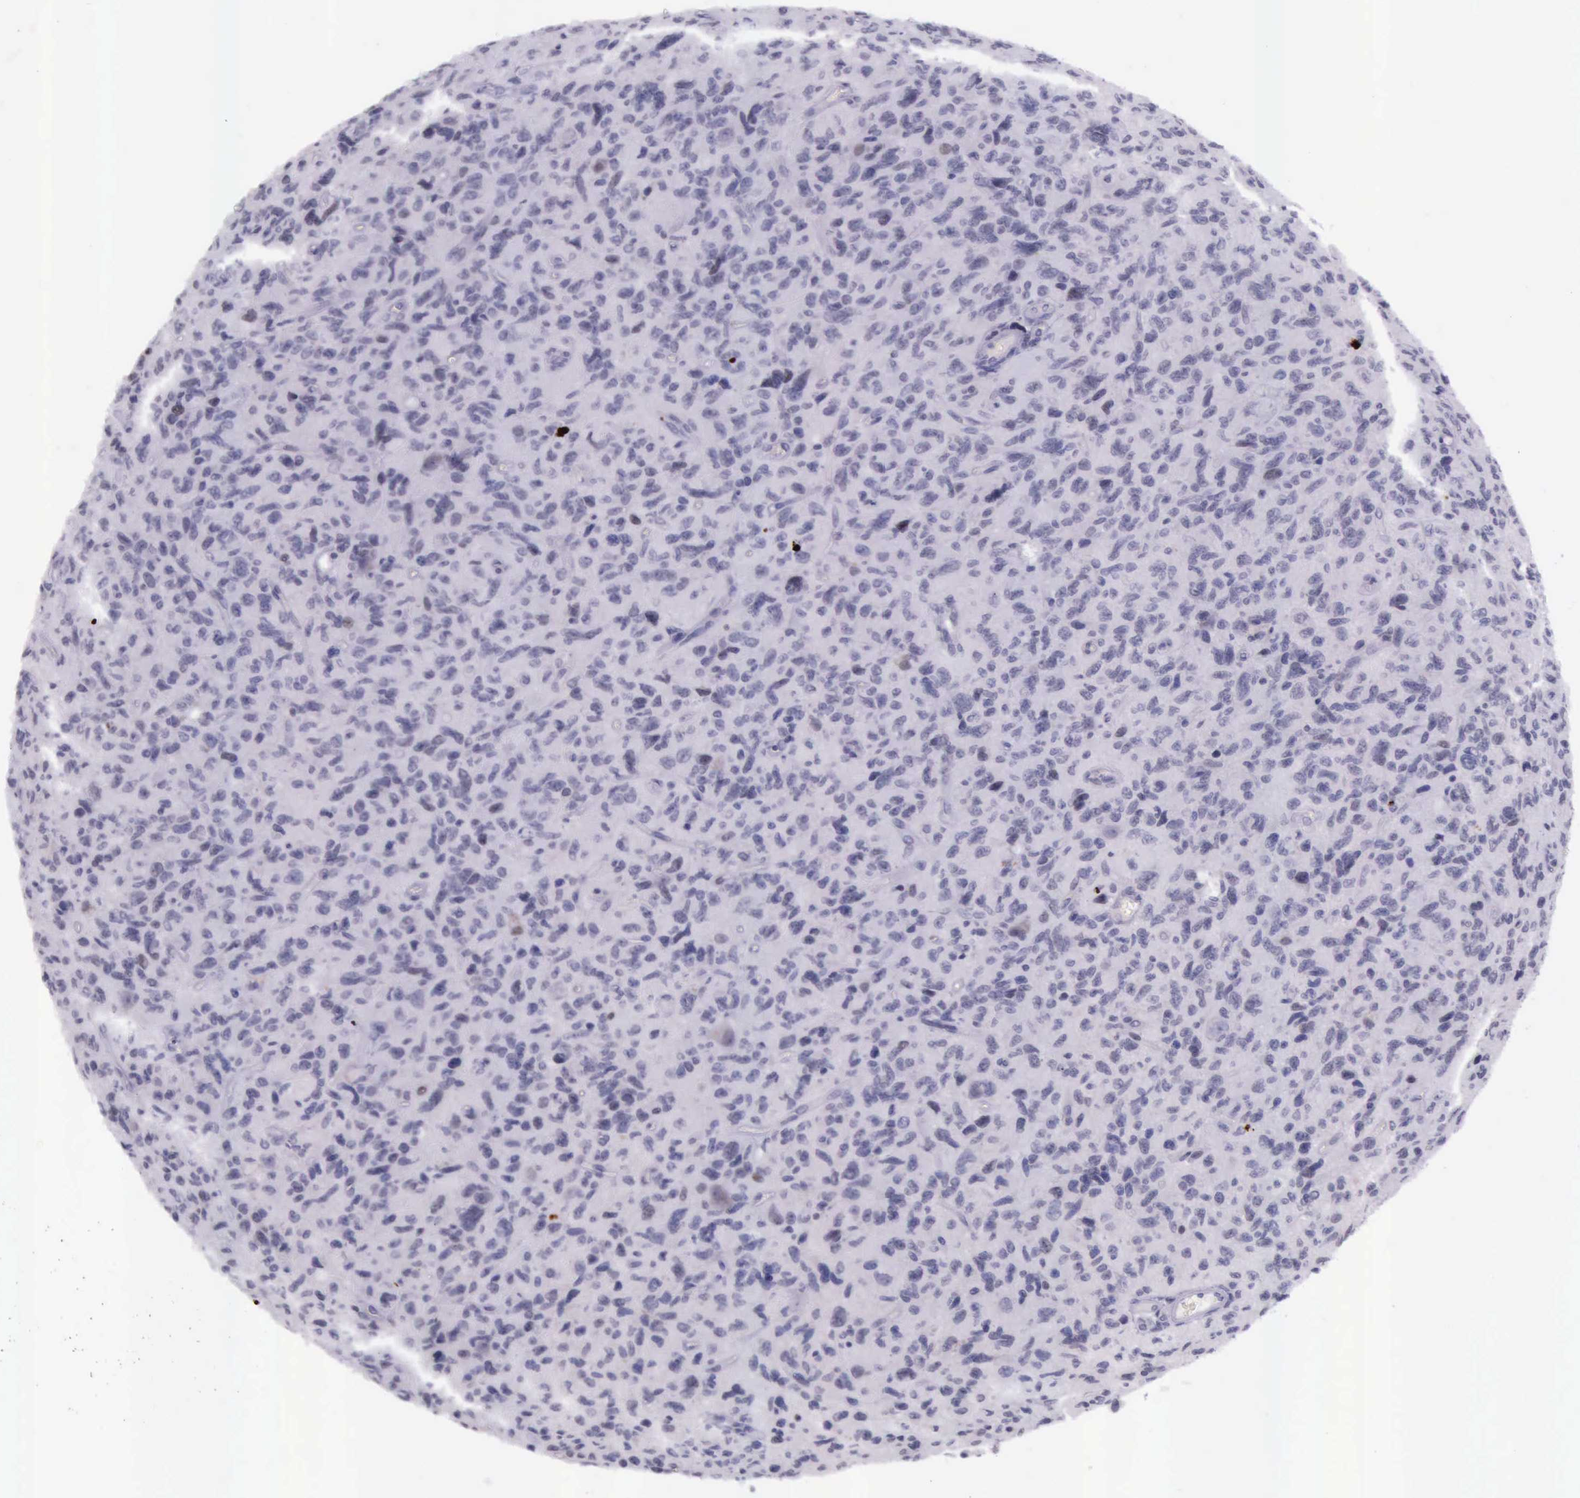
{"staining": {"intensity": "strong", "quantity": "<25%", "location": "nuclear"}, "tissue": "glioma", "cell_type": "Tumor cells", "image_type": "cancer", "snomed": [{"axis": "morphology", "description": "Glioma, malignant, High grade"}, {"axis": "topography", "description": "Brain"}], "caption": "Protein staining exhibits strong nuclear expression in approximately <25% of tumor cells in malignant high-grade glioma. Ihc stains the protein of interest in brown and the nuclei are stained blue.", "gene": "PARP1", "patient": {"sex": "female", "age": 60}}